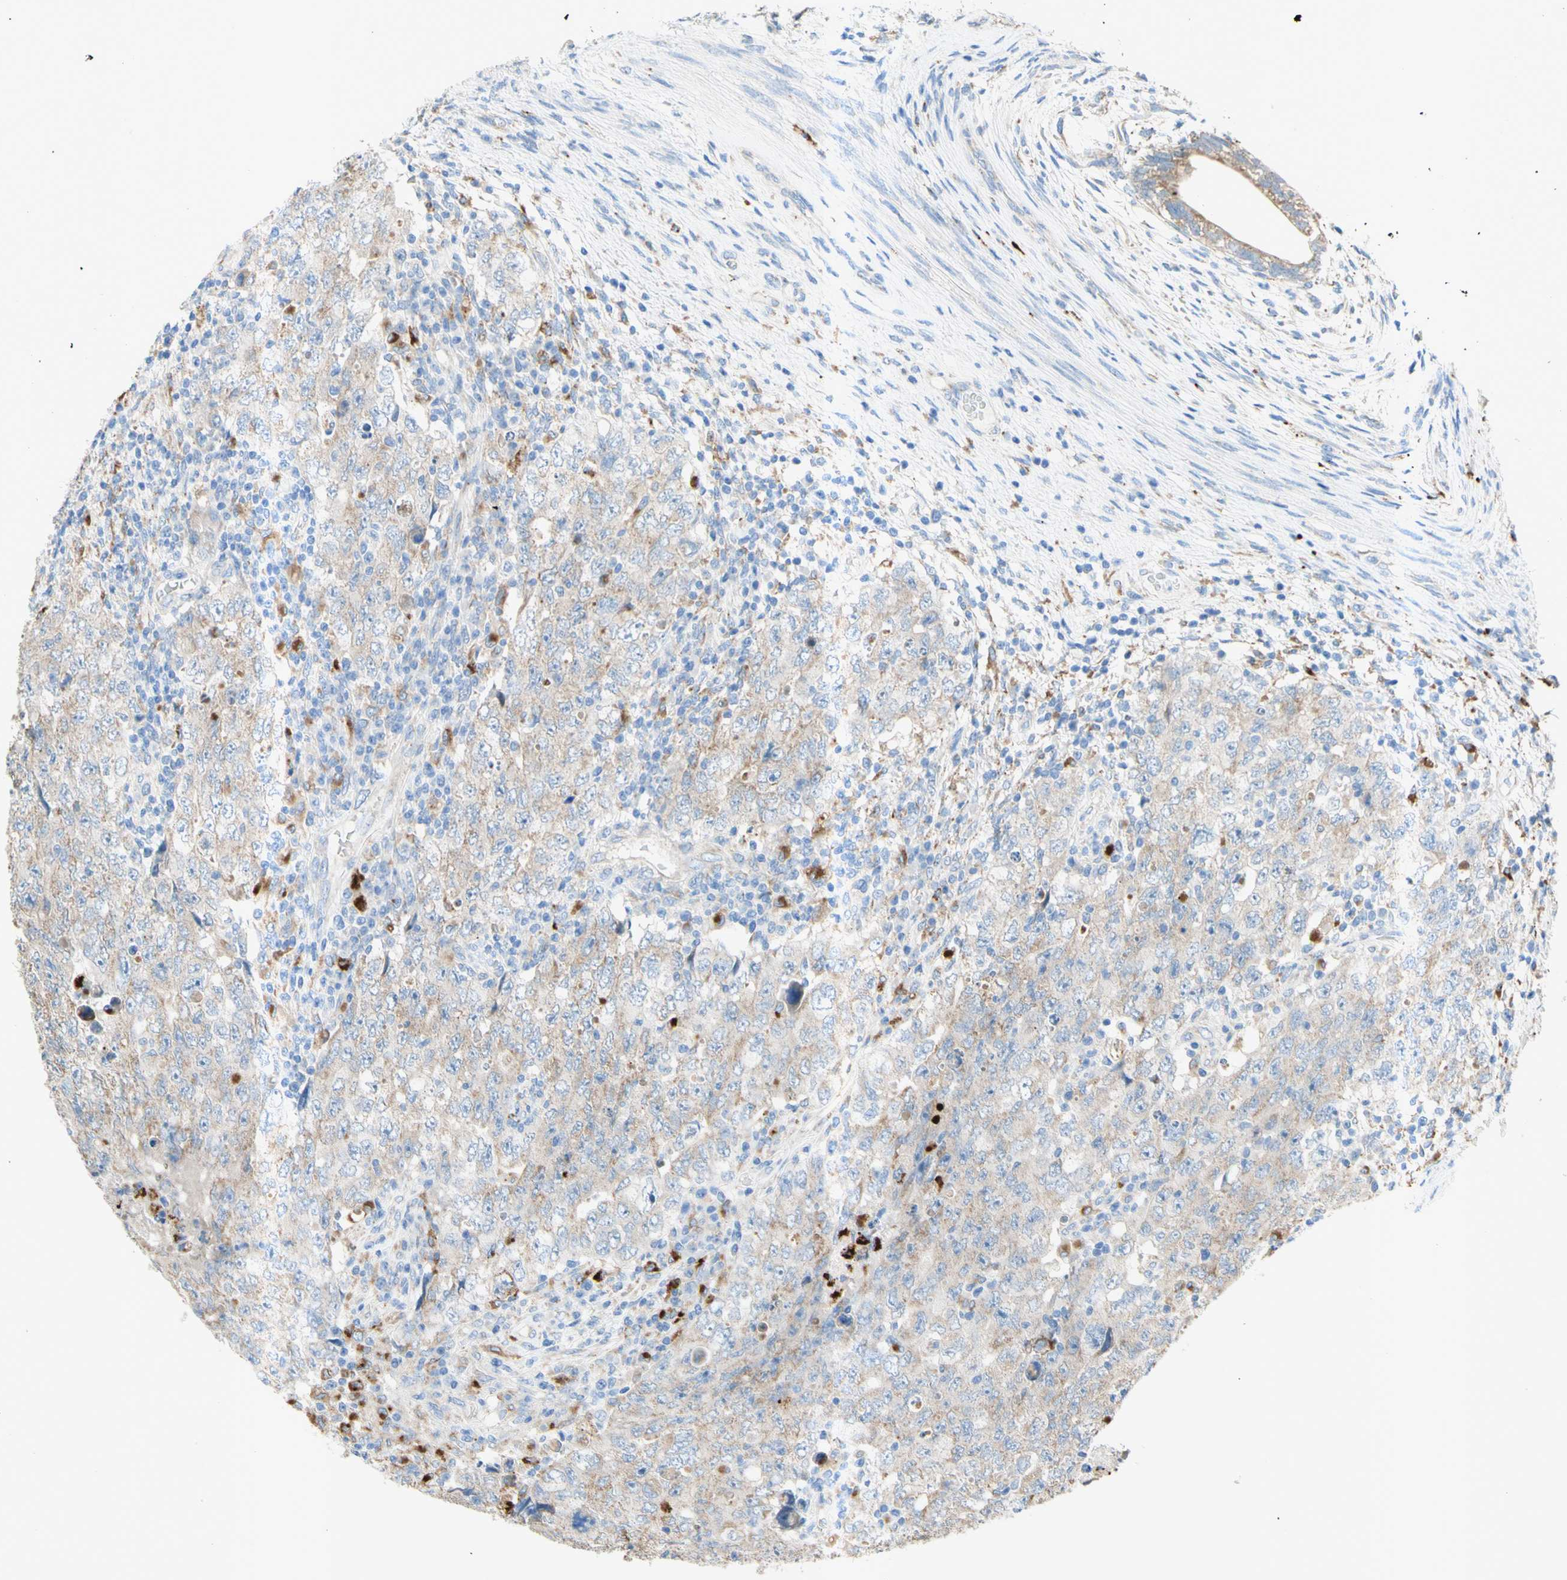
{"staining": {"intensity": "weak", "quantity": ">75%", "location": "cytoplasmic/membranous"}, "tissue": "testis cancer", "cell_type": "Tumor cells", "image_type": "cancer", "snomed": [{"axis": "morphology", "description": "Carcinoma, Embryonal, NOS"}, {"axis": "topography", "description": "Testis"}], "caption": "Protein analysis of embryonal carcinoma (testis) tissue shows weak cytoplasmic/membranous positivity in about >75% of tumor cells.", "gene": "URB2", "patient": {"sex": "male", "age": 26}}